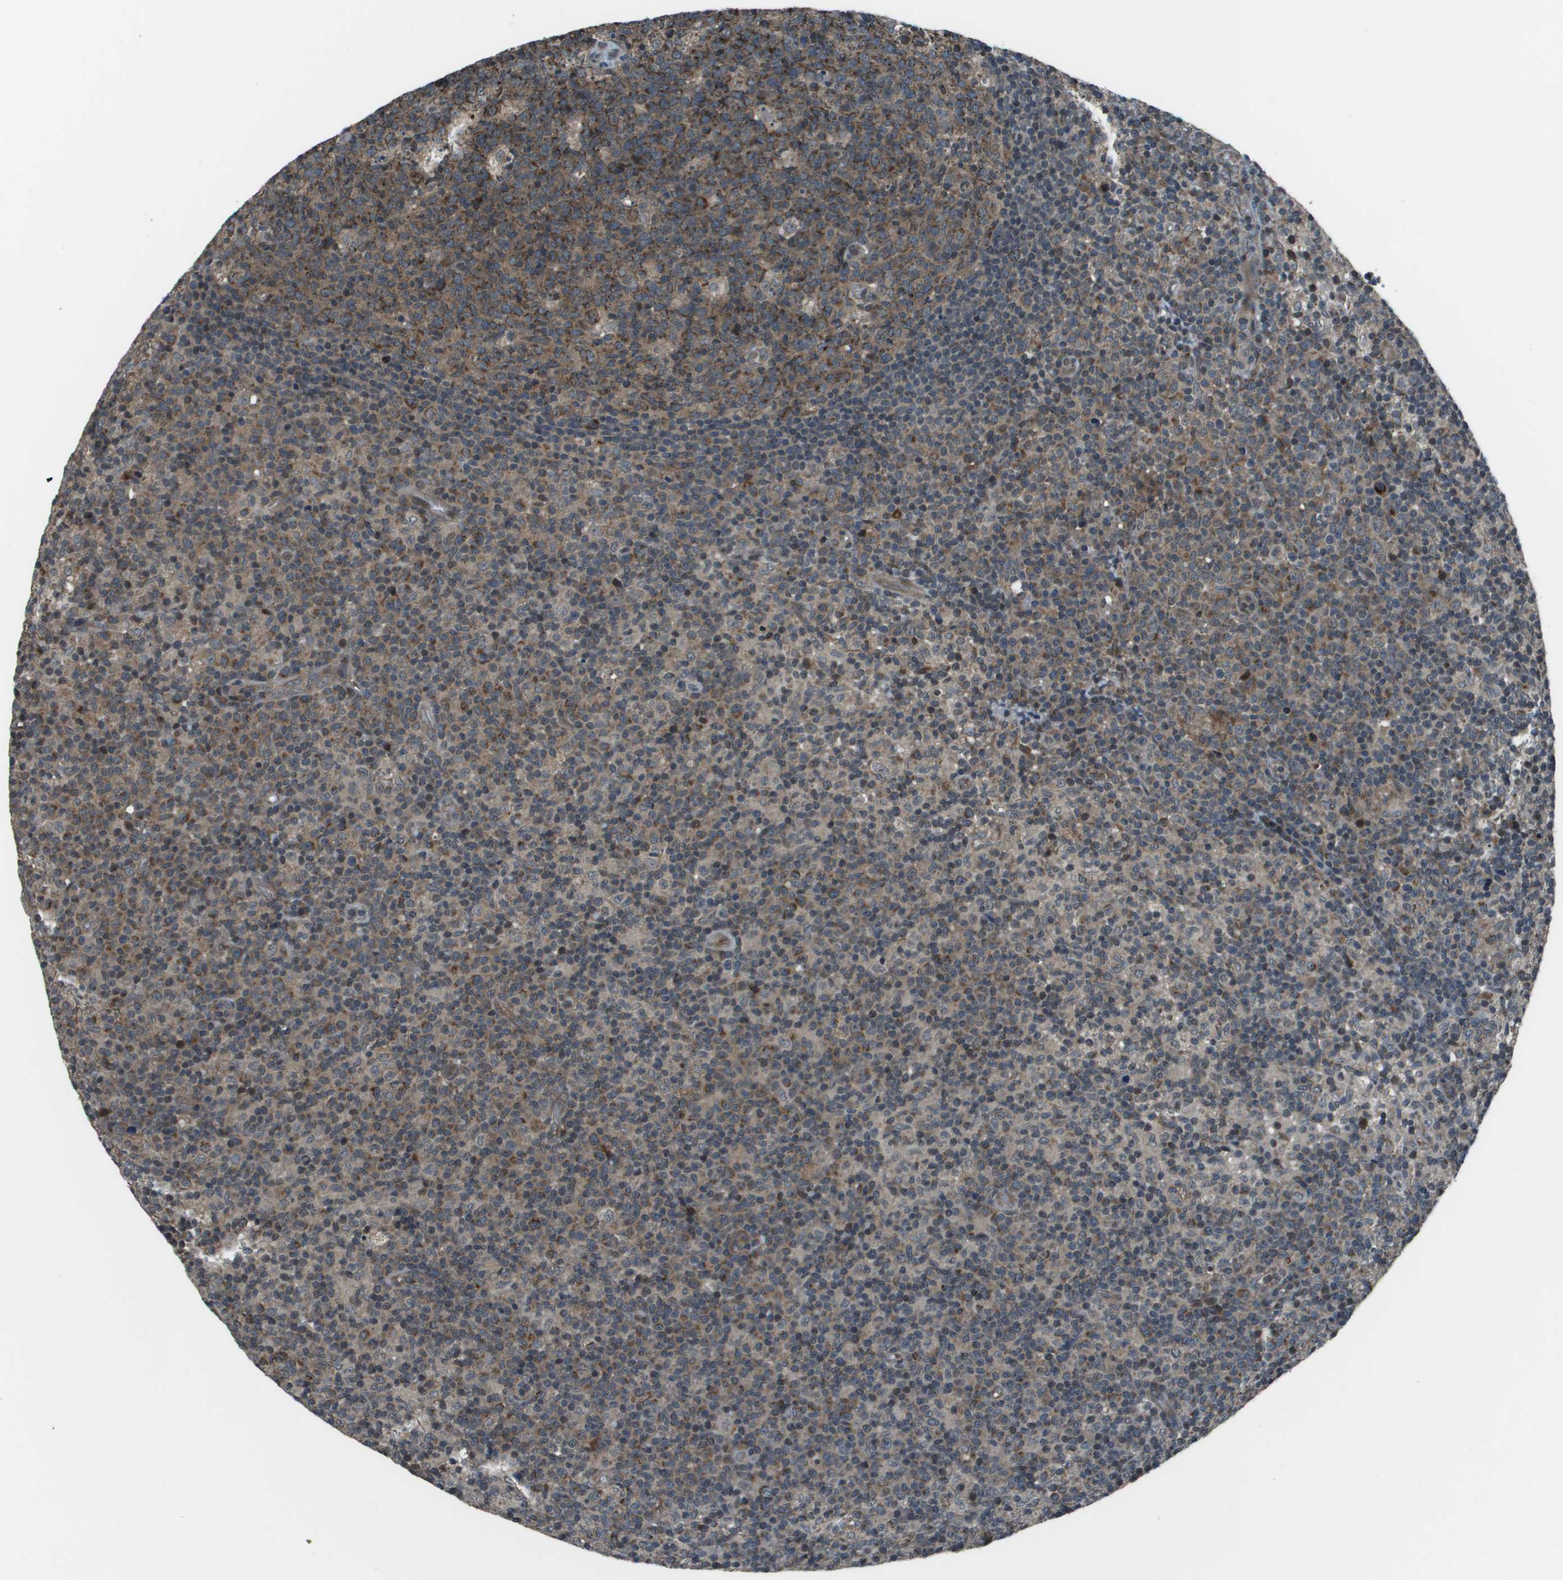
{"staining": {"intensity": "moderate", "quantity": ">75%", "location": "cytoplasmic/membranous"}, "tissue": "lymph node", "cell_type": "Germinal center cells", "image_type": "normal", "snomed": [{"axis": "morphology", "description": "Normal tissue, NOS"}, {"axis": "morphology", "description": "Inflammation, NOS"}, {"axis": "topography", "description": "Lymph node"}], "caption": "Immunohistochemical staining of normal lymph node shows medium levels of moderate cytoplasmic/membranous staining in about >75% of germinal center cells. Ihc stains the protein in brown and the nuclei are stained blue.", "gene": "PPFIA1", "patient": {"sex": "male", "age": 55}}